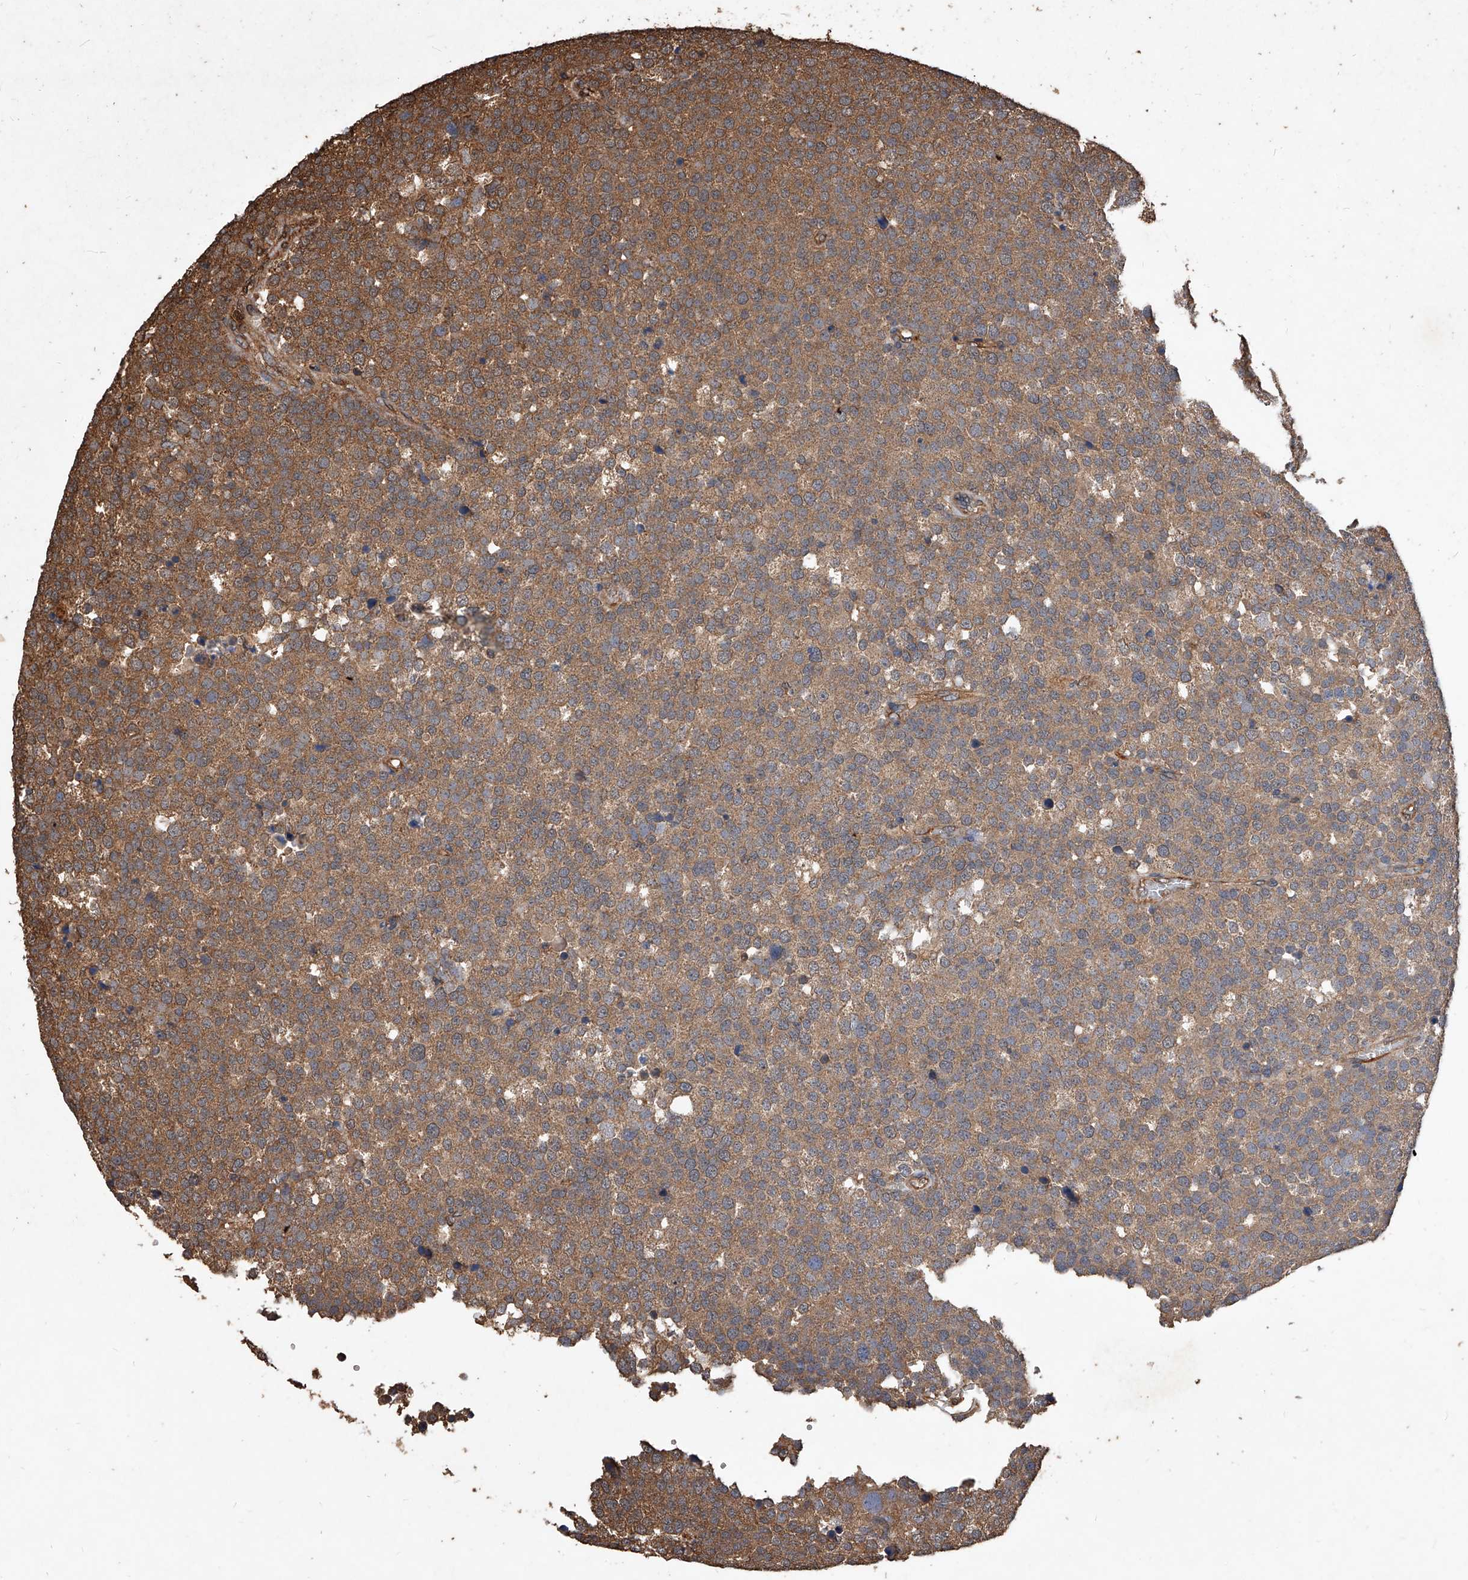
{"staining": {"intensity": "moderate", "quantity": ">75%", "location": "cytoplasmic/membranous"}, "tissue": "testis cancer", "cell_type": "Tumor cells", "image_type": "cancer", "snomed": [{"axis": "morphology", "description": "Seminoma, NOS"}, {"axis": "topography", "description": "Testis"}], "caption": "Testis seminoma tissue displays moderate cytoplasmic/membranous expression in approximately >75% of tumor cells", "gene": "UCP2", "patient": {"sex": "male", "age": 71}}